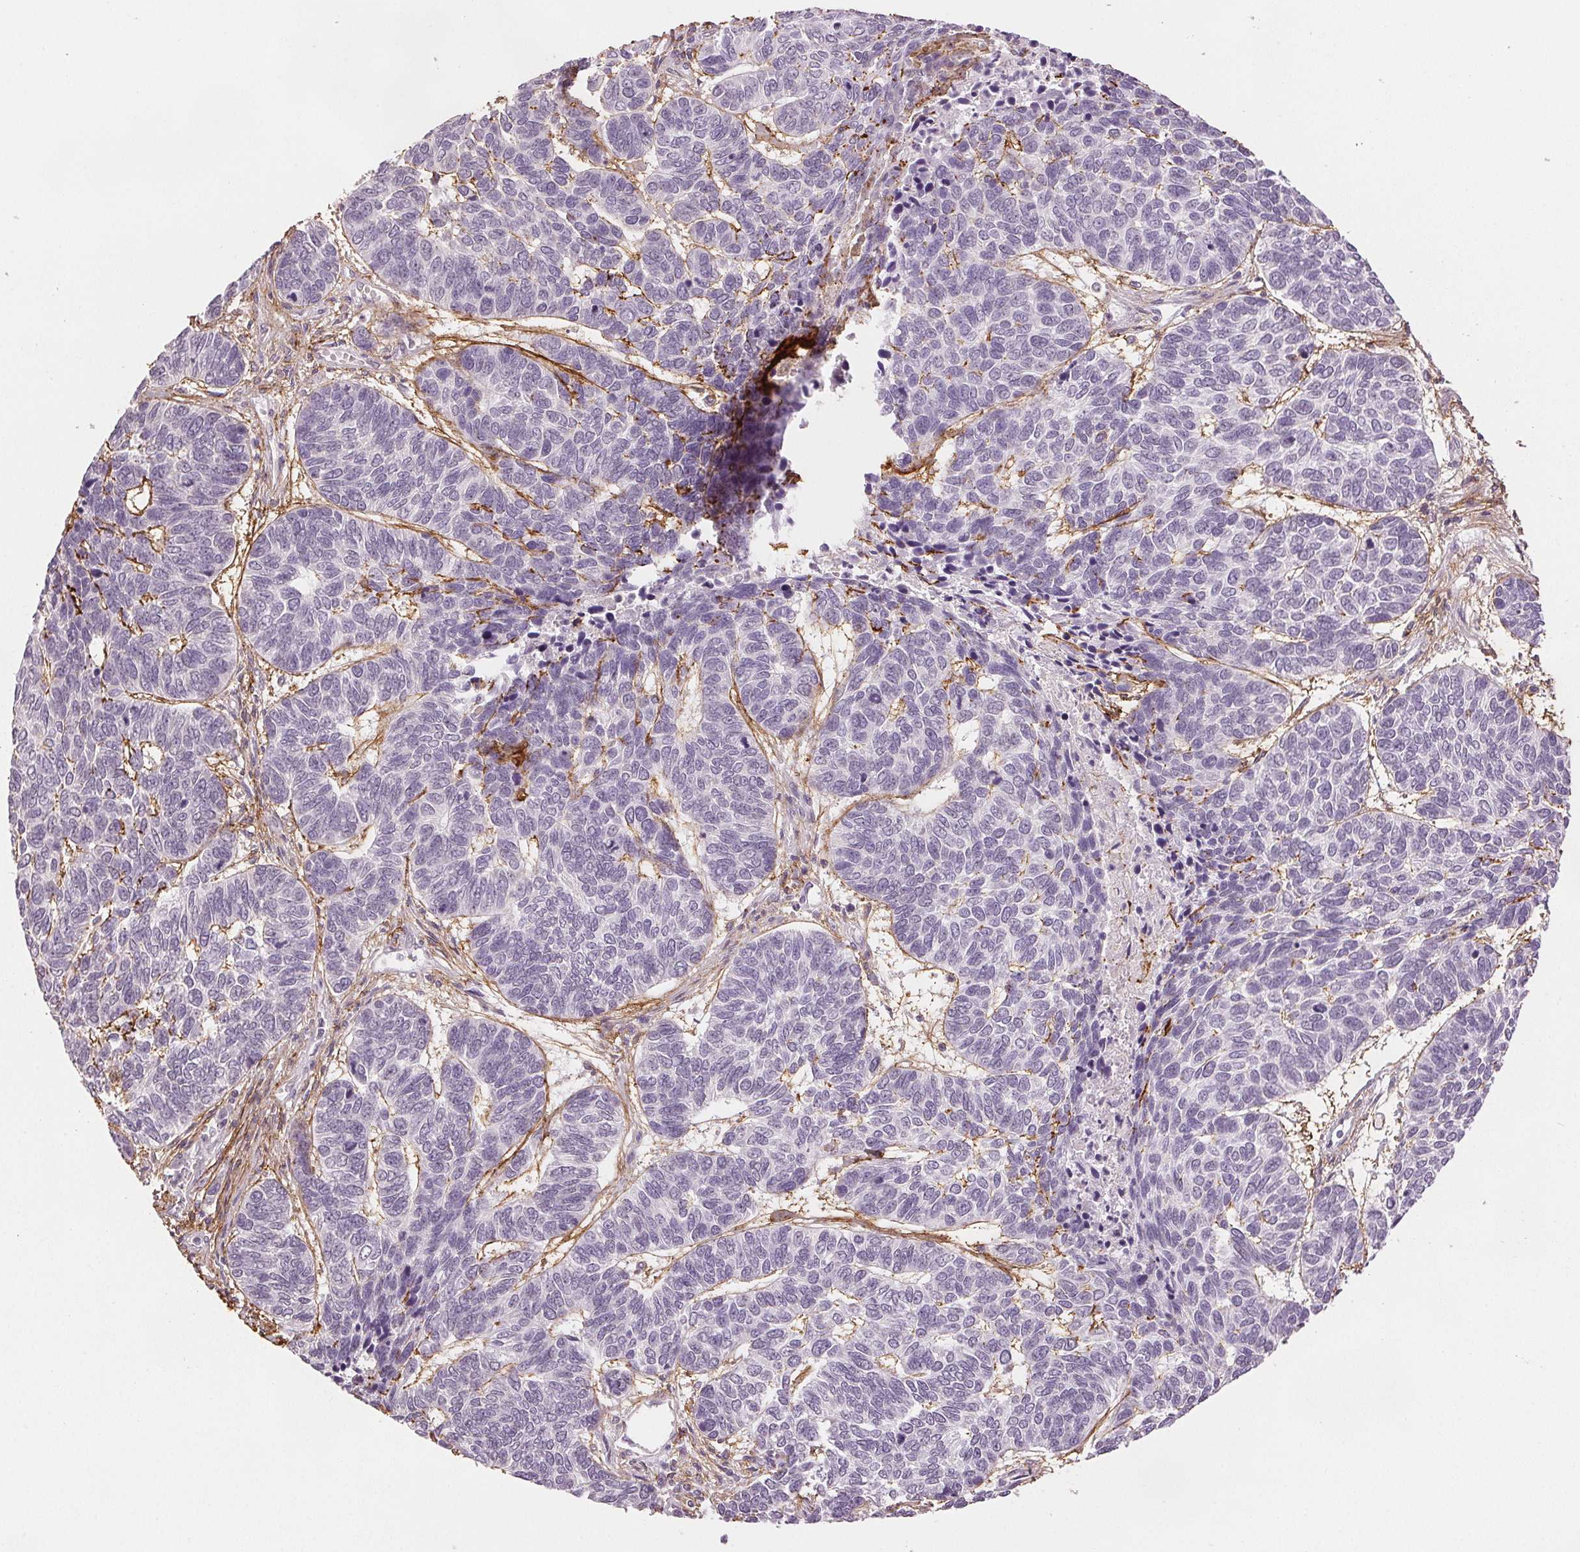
{"staining": {"intensity": "negative", "quantity": "none", "location": "none"}, "tissue": "skin cancer", "cell_type": "Tumor cells", "image_type": "cancer", "snomed": [{"axis": "morphology", "description": "Basal cell carcinoma"}, {"axis": "topography", "description": "Skin"}], "caption": "Human skin basal cell carcinoma stained for a protein using immunohistochemistry exhibits no staining in tumor cells.", "gene": "FBN1", "patient": {"sex": "female", "age": 65}}